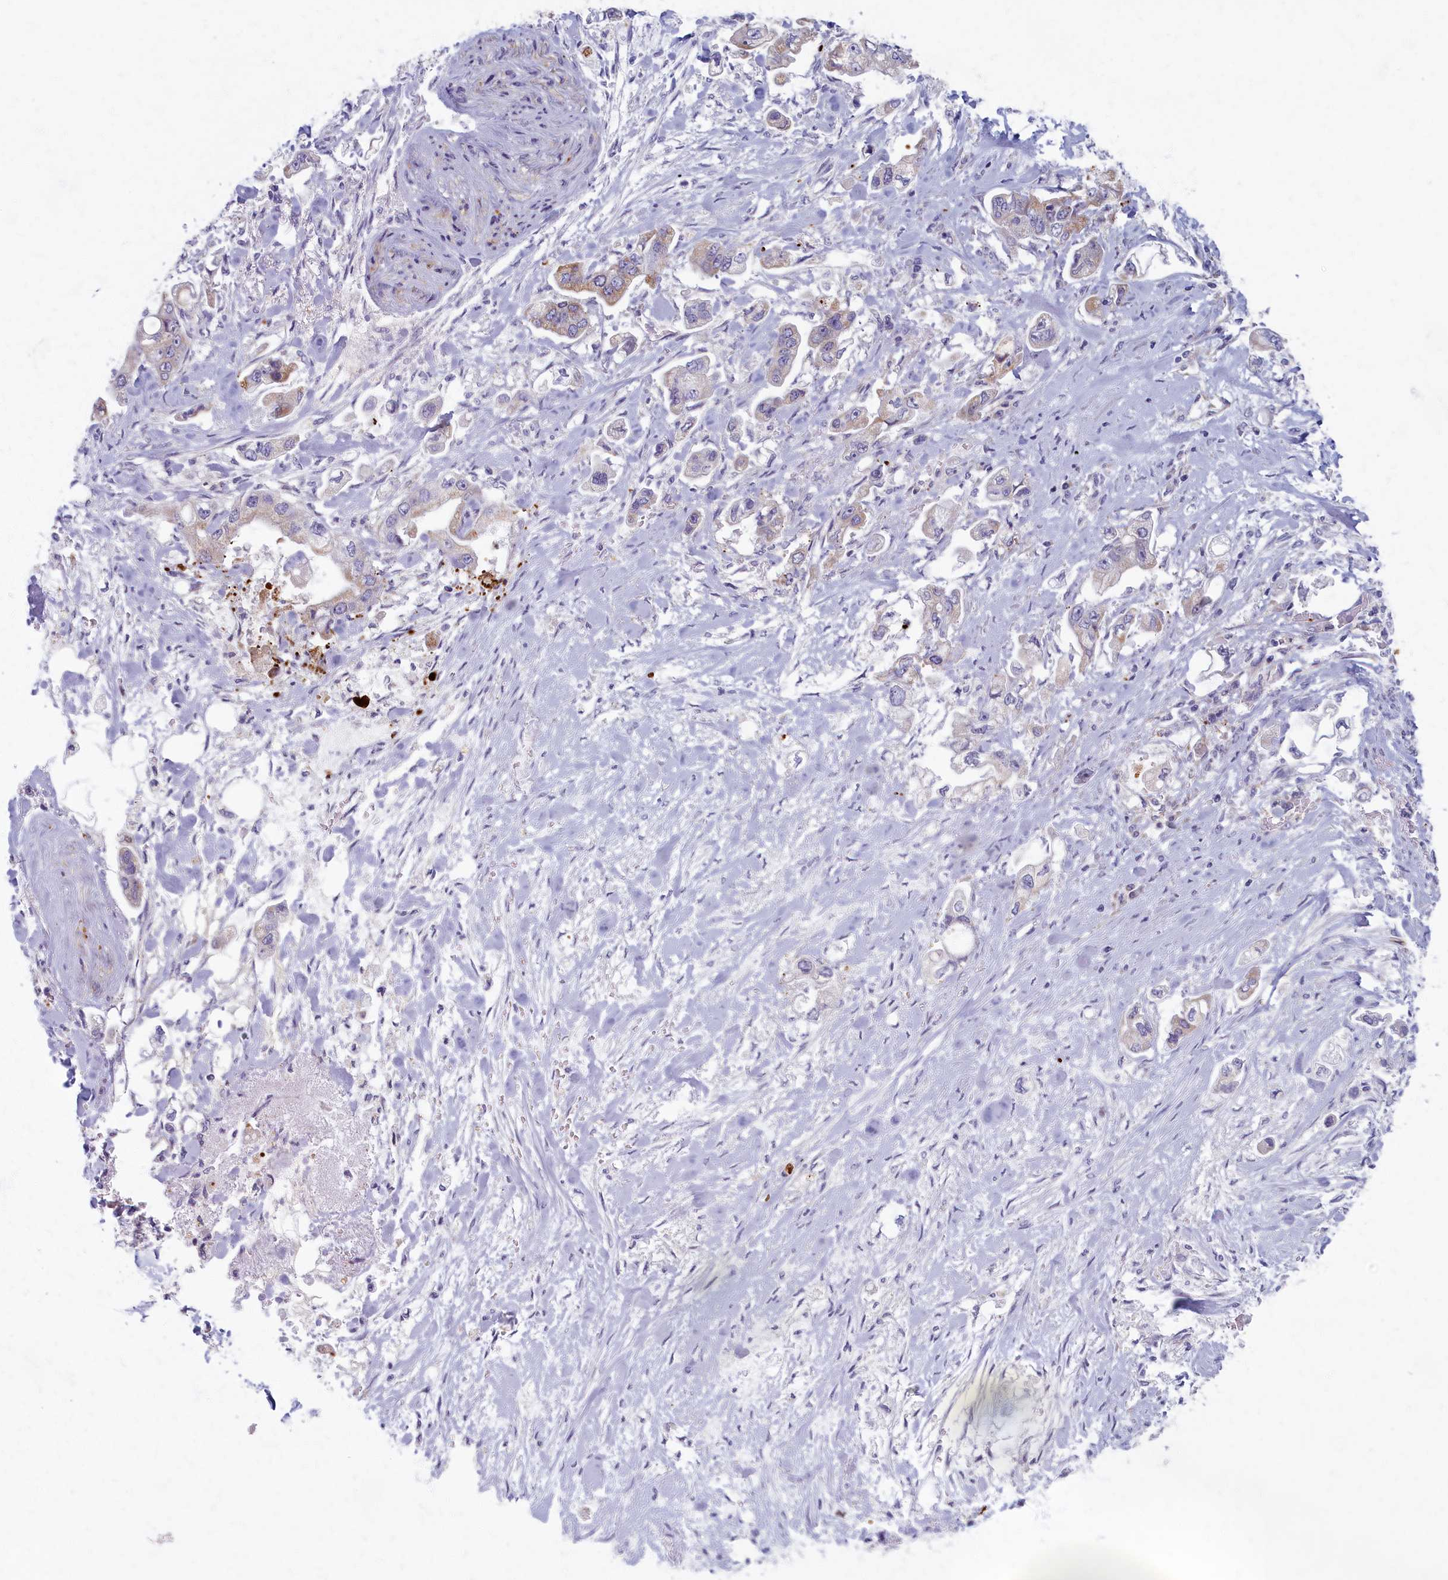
{"staining": {"intensity": "moderate", "quantity": "<25%", "location": "cytoplasmic/membranous"}, "tissue": "stomach cancer", "cell_type": "Tumor cells", "image_type": "cancer", "snomed": [{"axis": "morphology", "description": "Adenocarcinoma, NOS"}, {"axis": "topography", "description": "Stomach"}], "caption": "Protein expression analysis of stomach adenocarcinoma demonstrates moderate cytoplasmic/membranous positivity in about <25% of tumor cells.", "gene": "MRPS25", "patient": {"sex": "male", "age": 62}}